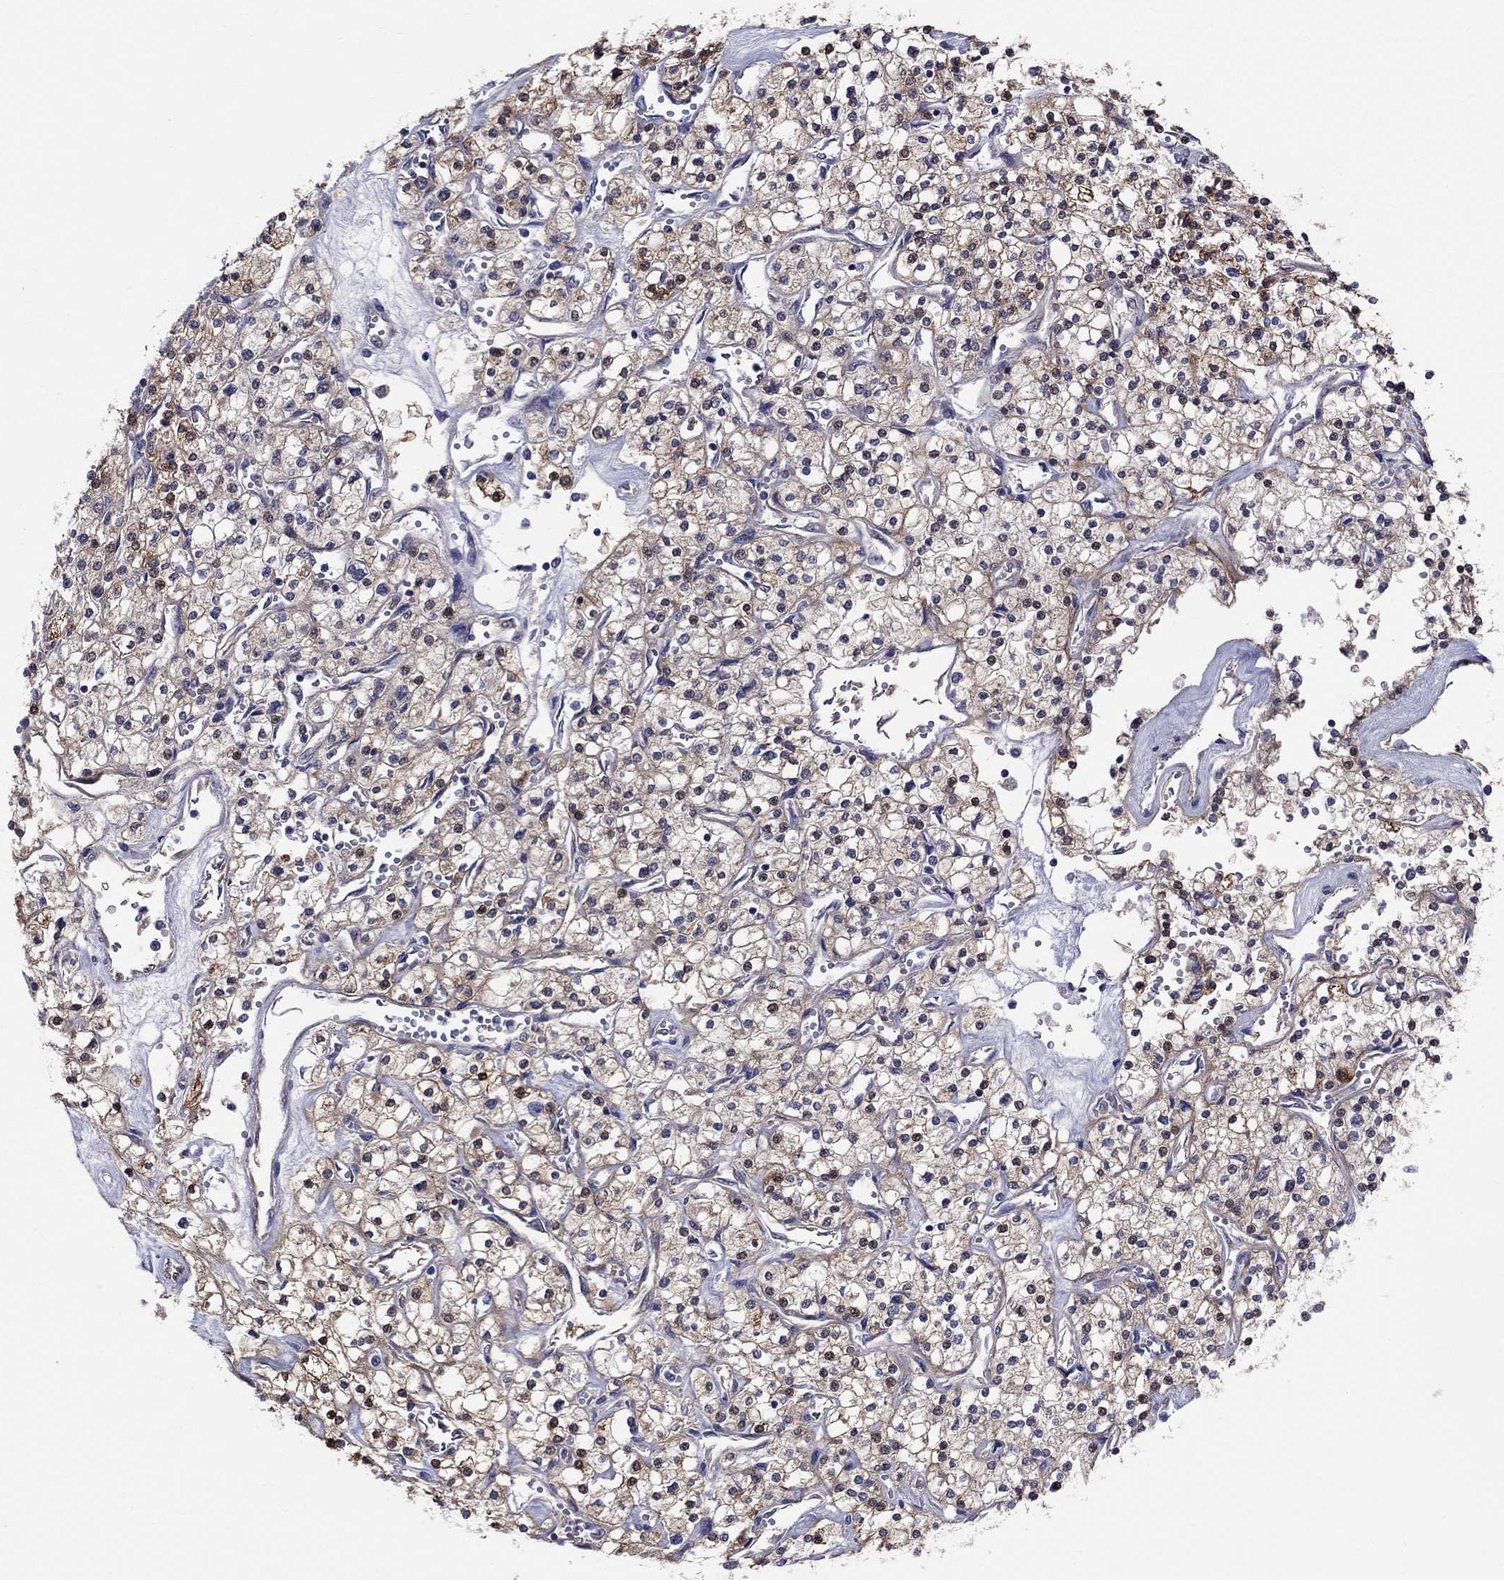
{"staining": {"intensity": "moderate", "quantity": "25%-75%", "location": "cytoplasmic/membranous"}, "tissue": "renal cancer", "cell_type": "Tumor cells", "image_type": "cancer", "snomed": [{"axis": "morphology", "description": "Adenocarcinoma, NOS"}, {"axis": "topography", "description": "Kidney"}], "caption": "Protein analysis of renal cancer (adenocarcinoma) tissue demonstrates moderate cytoplasmic/membranous expression in about 25%-75% of tumor cells.", "gene": "EMP2", "patient": {"sex": "male", "age": 80}}